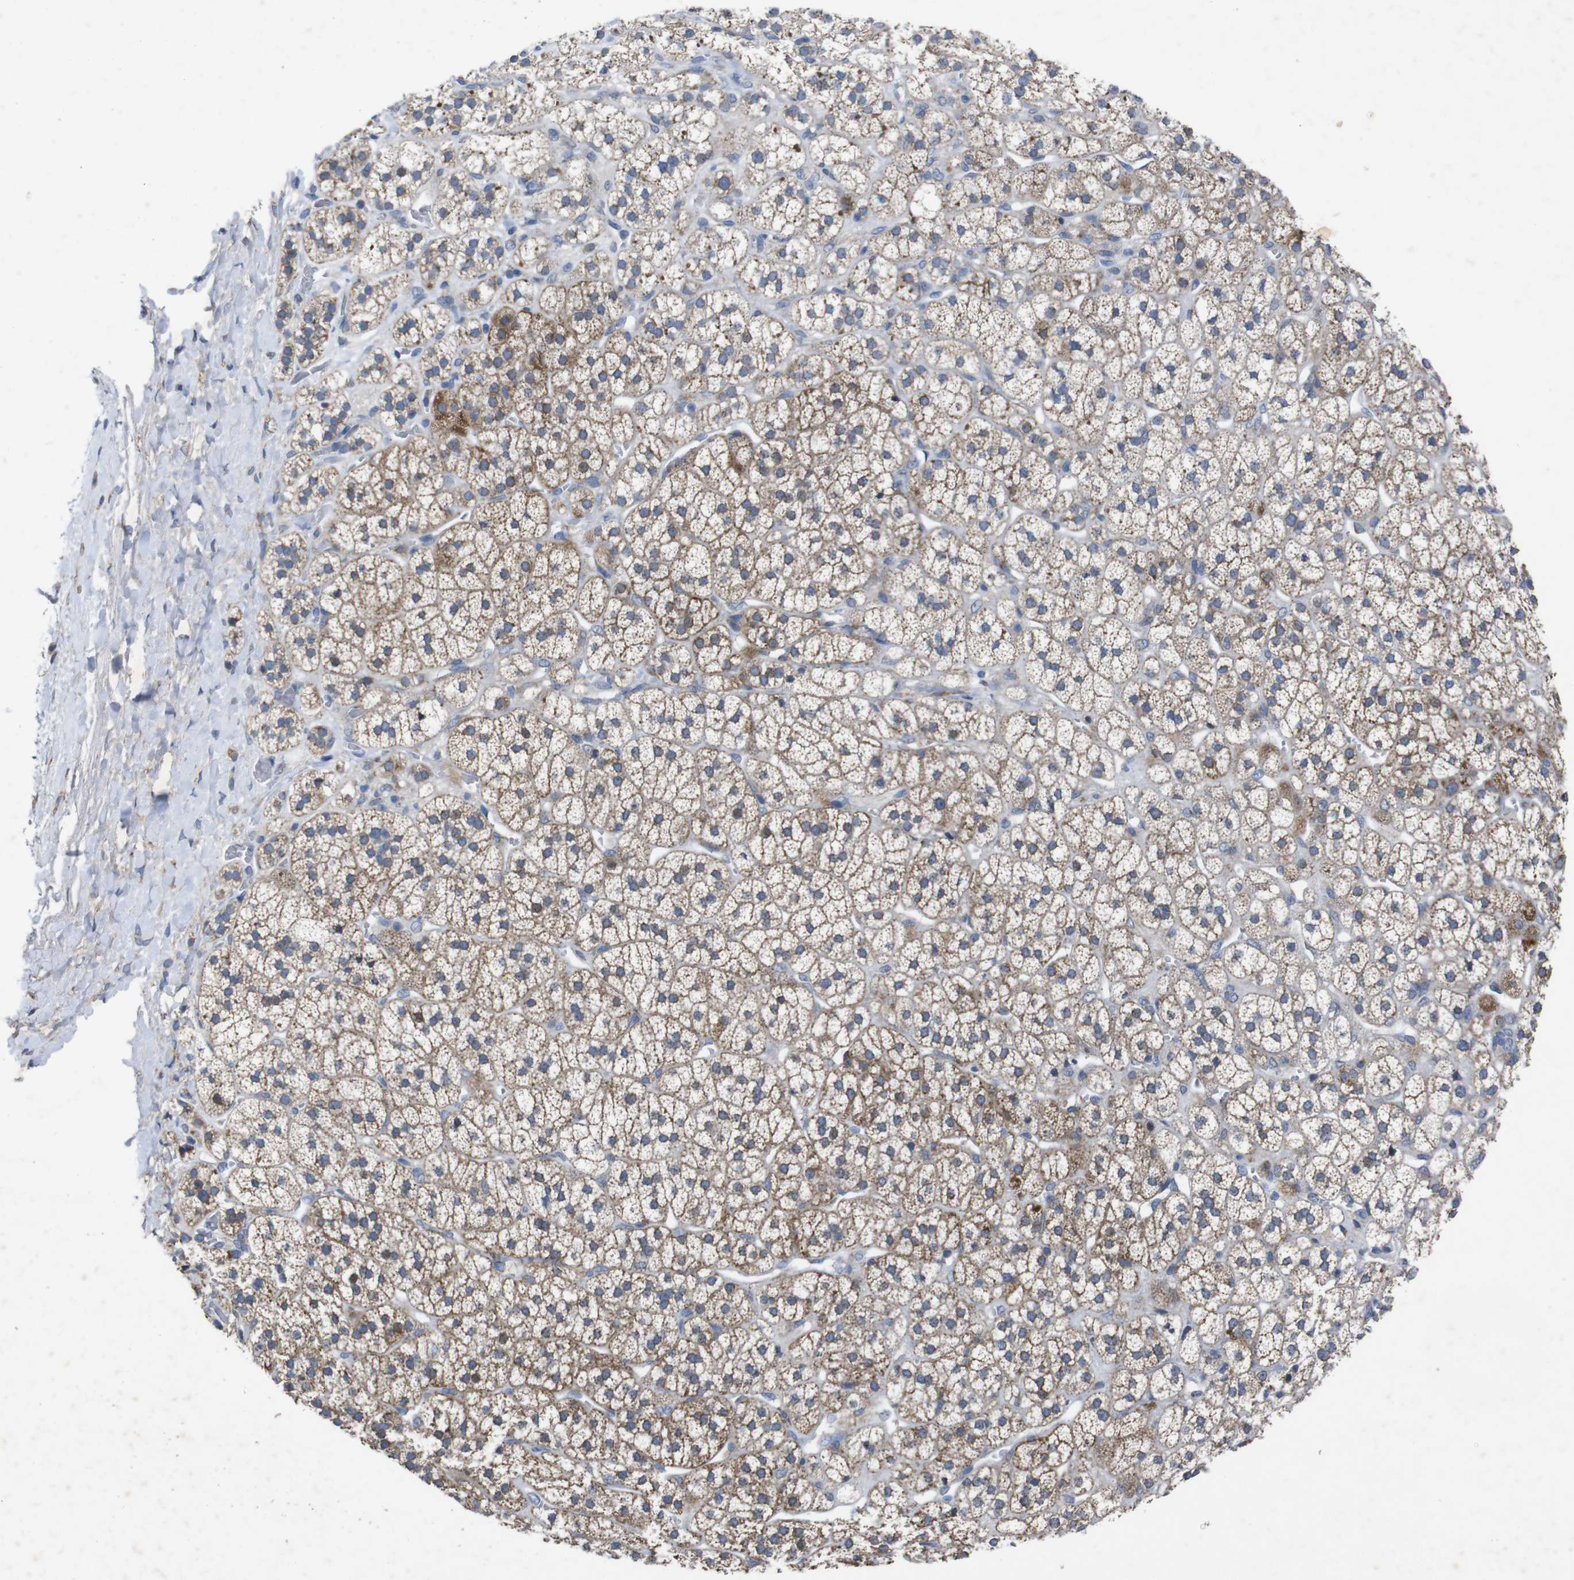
{"staining": {"intensity": "moderate", "quantity": ">75%", "location": "cytoplasmic/membranous"}, "tissue": "adrenal gland", "cell_type": "Glandular cells", "image_type": "normal", "snomed": [{"axis": "morphology", "description": "Normal tissue, NOS"}, {"axis": "topography", "description": "Adrenal gland"}], "caption": "Immunohistochemistry (IHC) staining of benign adrenal gland, which displays medium levels of moderate cytoplasmic/membranous positivity in about >75% of glandular cells indicating moderate cytoplasmic/membranous protein staining. The staining was performed using DAB (brown) for protein detection and nuclei were counterstained in hematoxylin (blue).", "gene": "CHST10", "patient": {"sex": "male", "age": 56}}